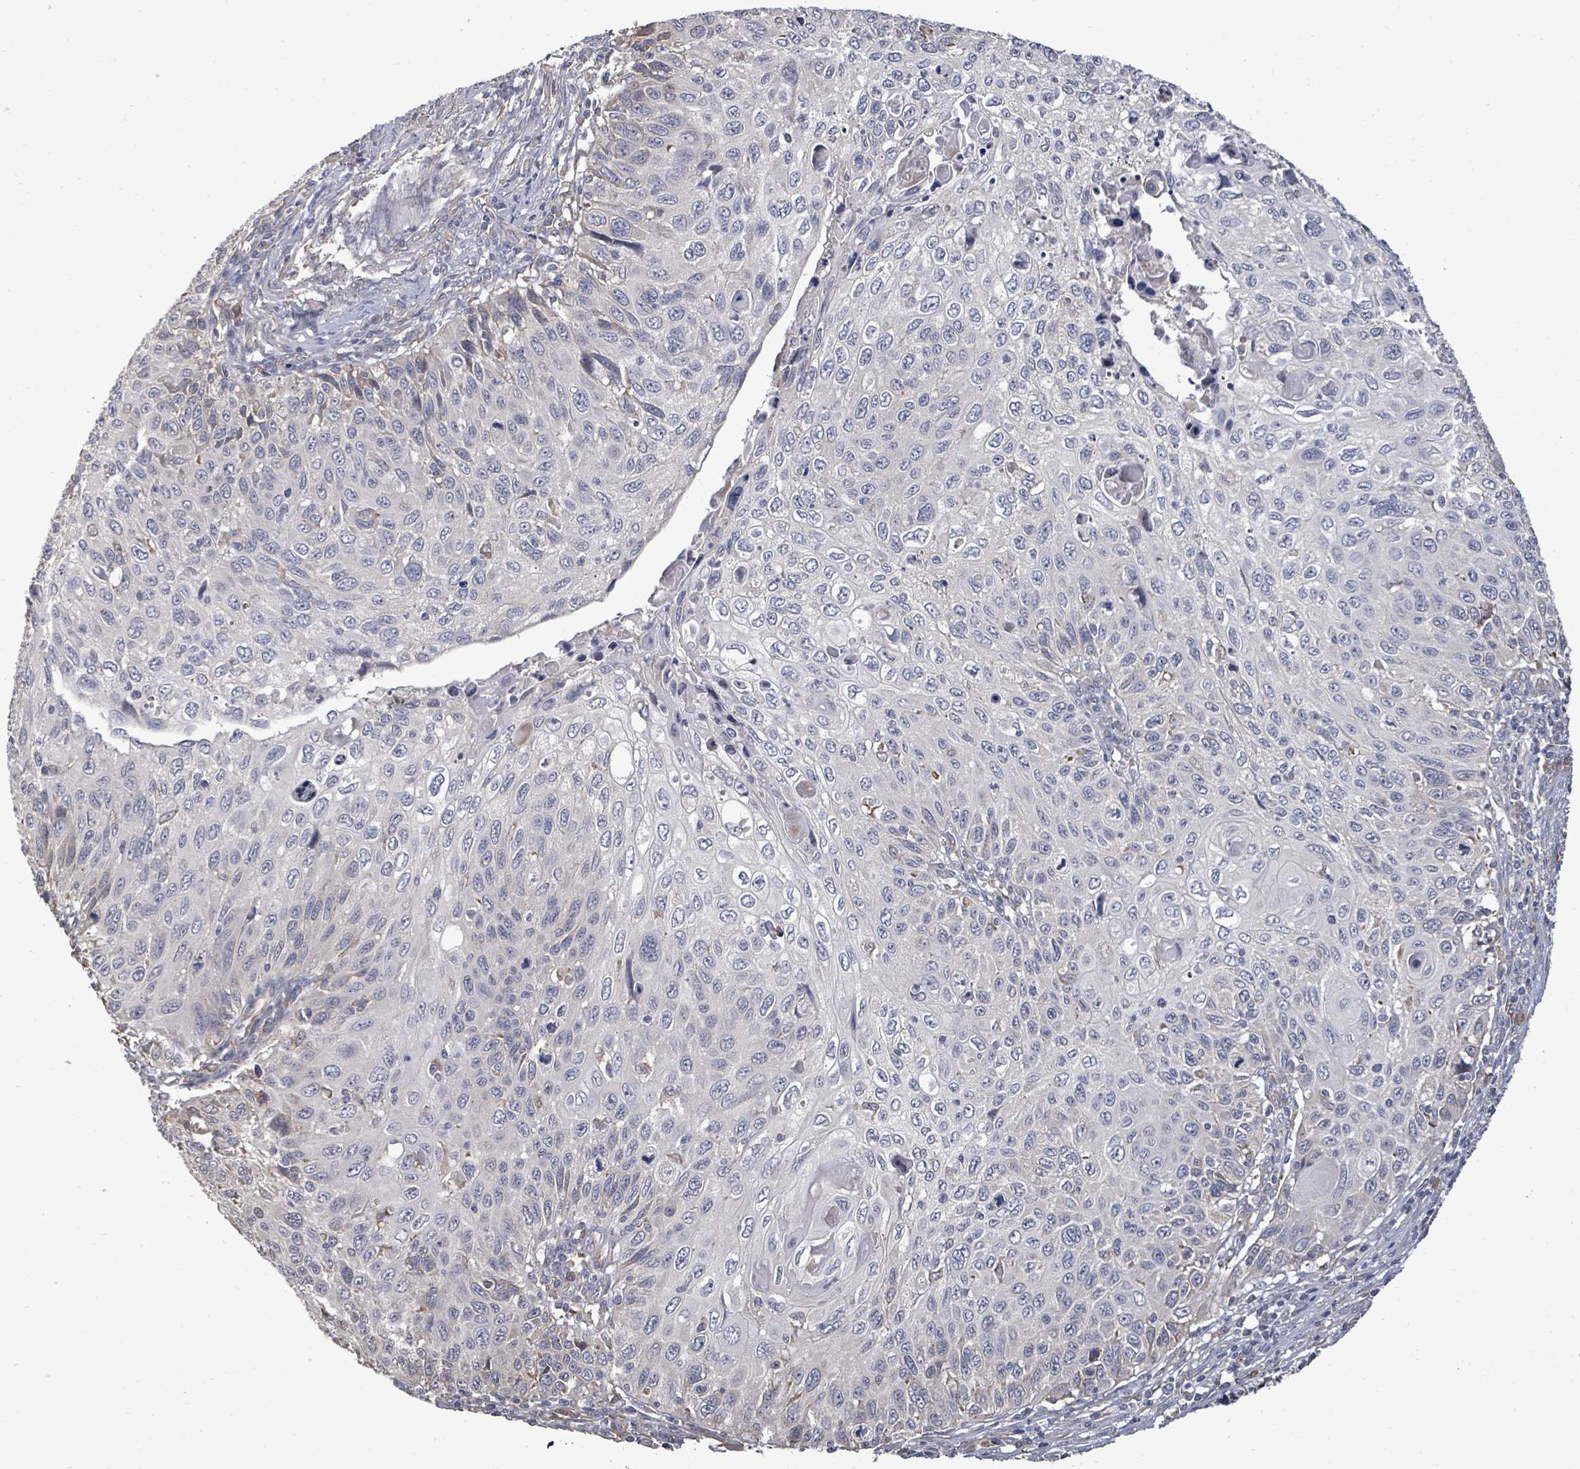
{"staining": {"intensity": "negative", "quantity": "none", "location": "none"}, "tissue": "cervical cancer", "cell_type": "Tumor cells", "image_type": "cancer", "snomed": [{"axis": "morphology", "description": "Squamous cell carcinoma, NOS"}, {"axis": "topography", "description": "Cervix"}], "caption": "Photomicrograph shows no significant protein staining in tumor cells of cervical cancer (squamous cell carcinoma).", "gene": "POMGNT2", "patient": {"sex": "female", "age": 70}}